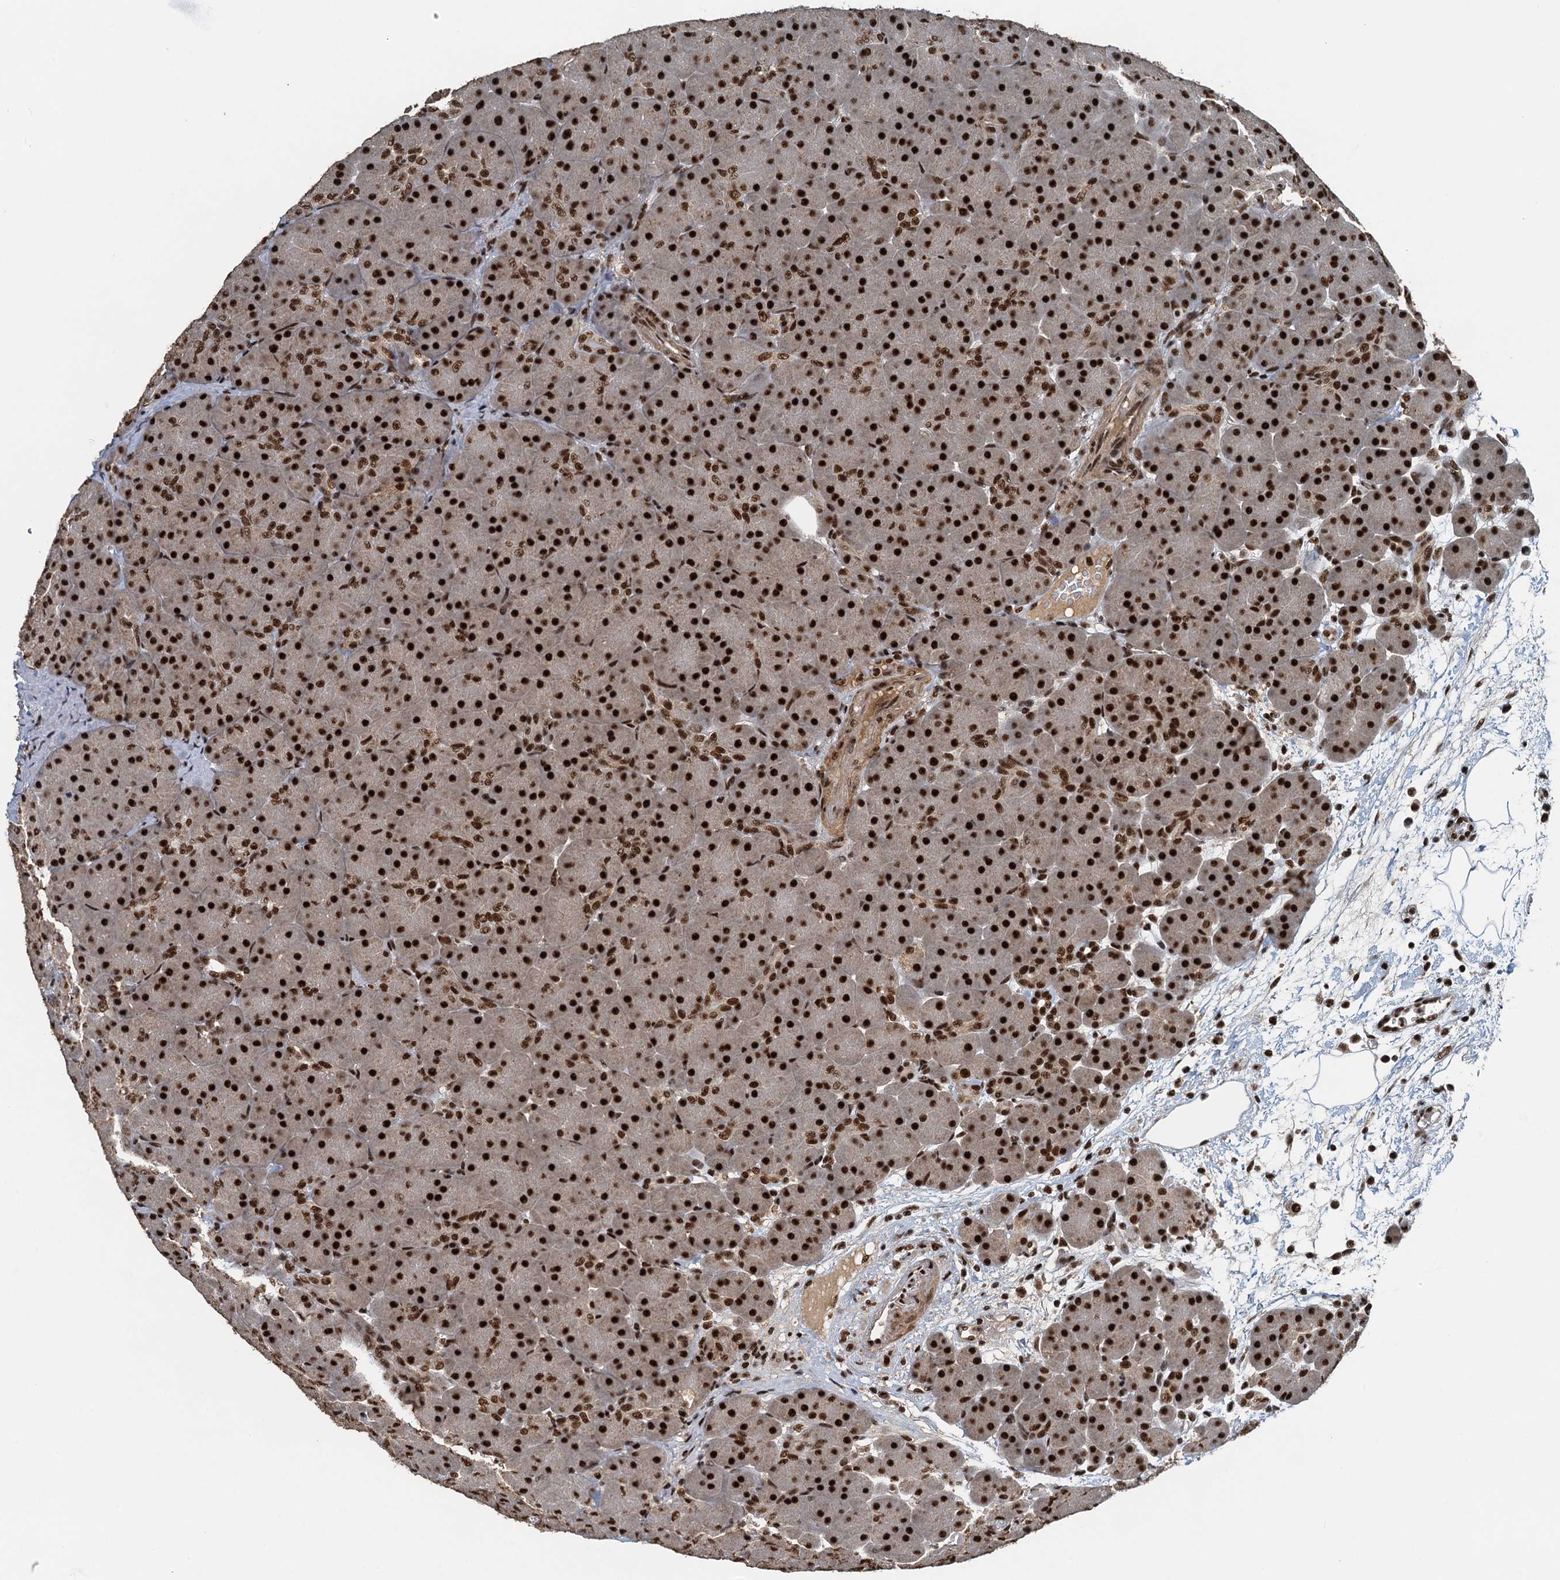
{"staining": {"intensity": "strong", "quantity": ">75%", "location": "nuclear"}, "tissue": "pancreas", "cell_type": "Exocrine glandular cells", "image_type": "normal", "snomed": [{"axis": "morphology", "description": "Normal tissue, NOS"}, {"axis": "topography", "description": "Pancreas"}], "caption": "An immunohistochemistry image of benign tissue is shown. Protein staining in brown highlights strong nuclear positivity in pancreas within exocrine glandular cells. (Brightfield microscopy of DAB IHC at high magnification).", "gene": "ZC3H18", "patient": {"sex": "male", "age": 66}}